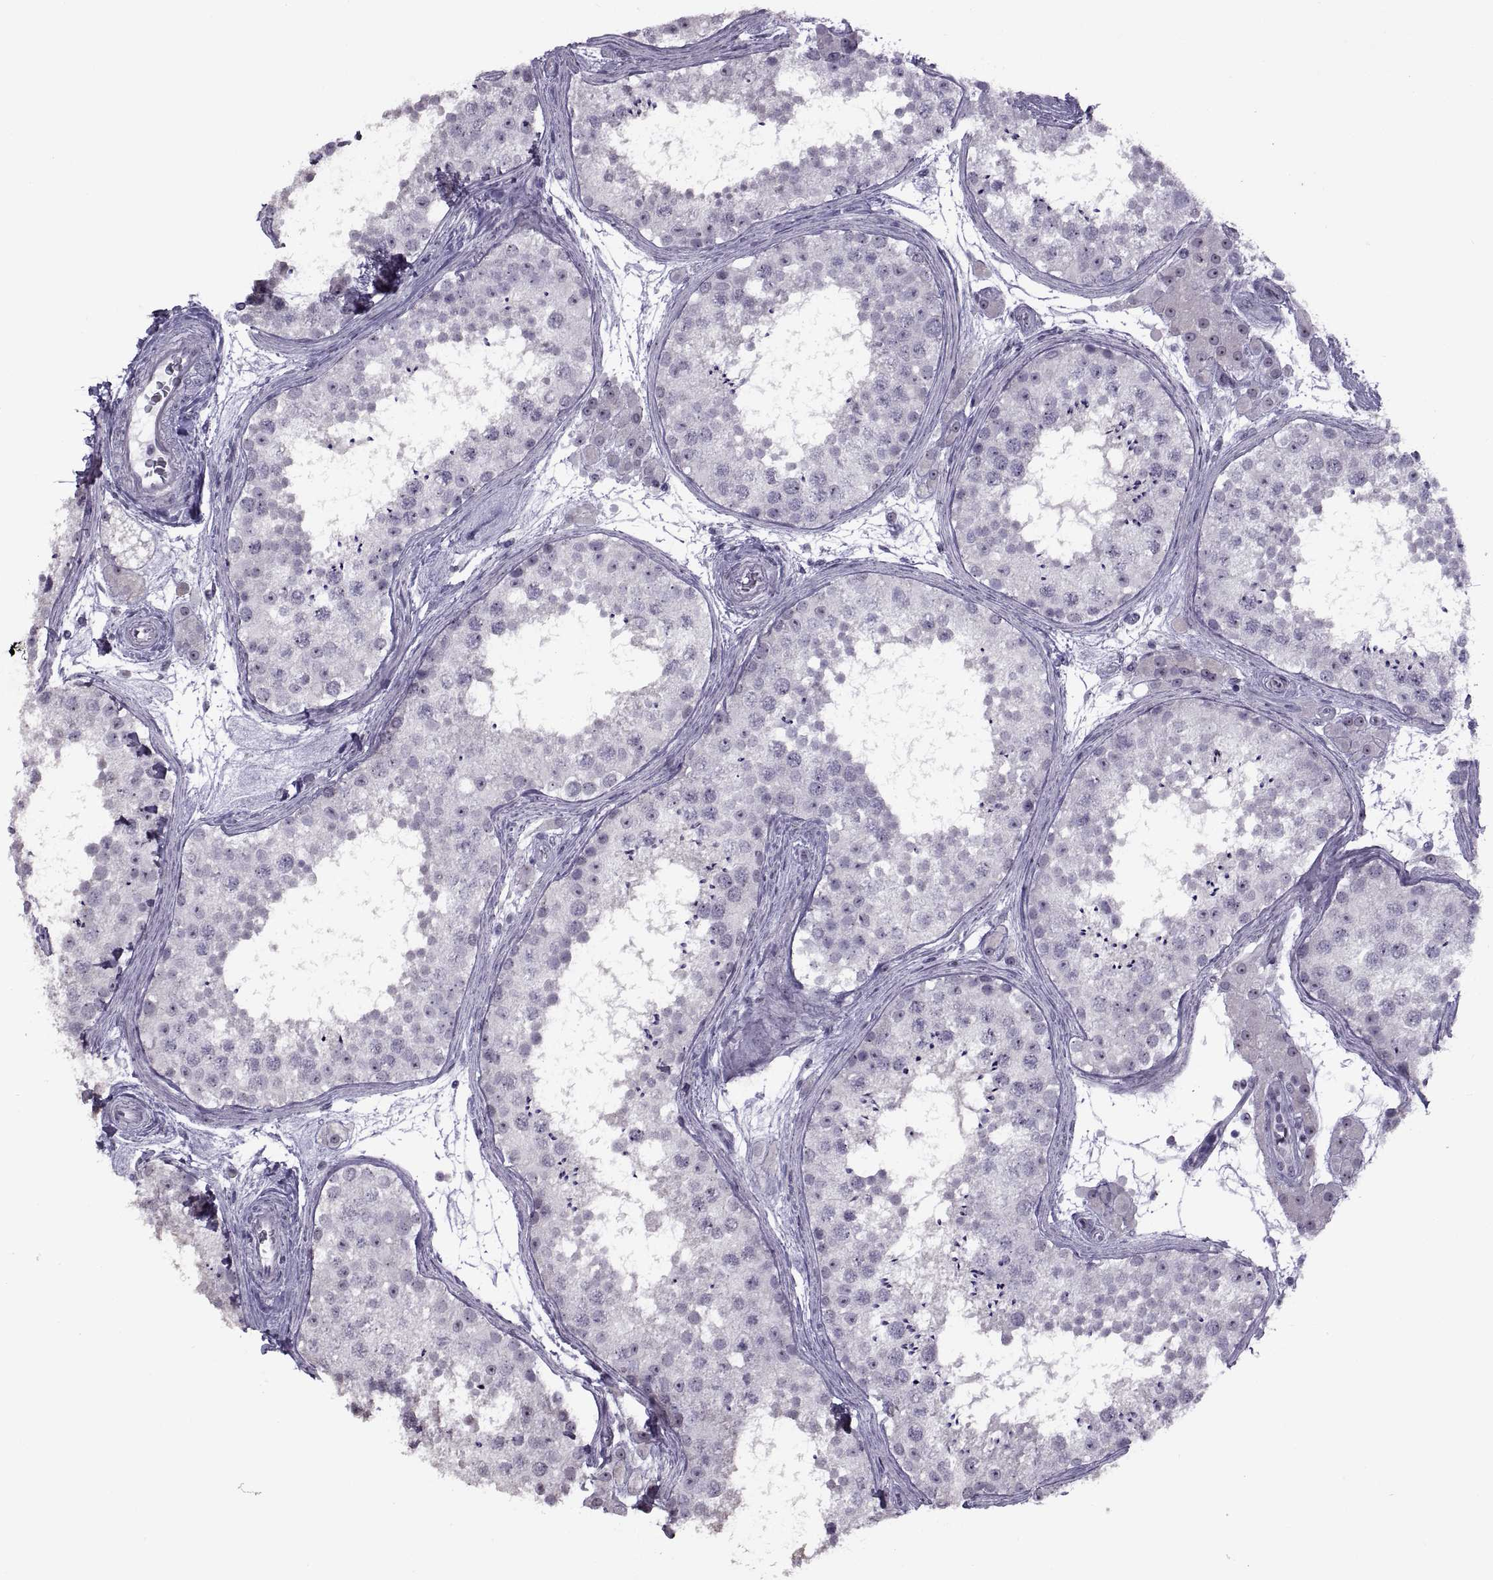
{"staining": {"intensity": "negative", "quantity": "none", "location": "none"}, "tissue": "testis", "cell_type": "Cells in seminiferous ducts", "image_type": "normal", "snomed": [{"axis": "morphology", "description": "Normal tissue, NOS"}, {"axis": "topography", "description": "Testis"}], "caption": "Cells in seminiferous ducts show no significant protein staining in unremarkable testis. (Brightfield microscopy of DAB immunohistochemistry (IHC) at high magnification).", "gene": "ASIC2", "patient": {"sex": "male", "age": 41}}